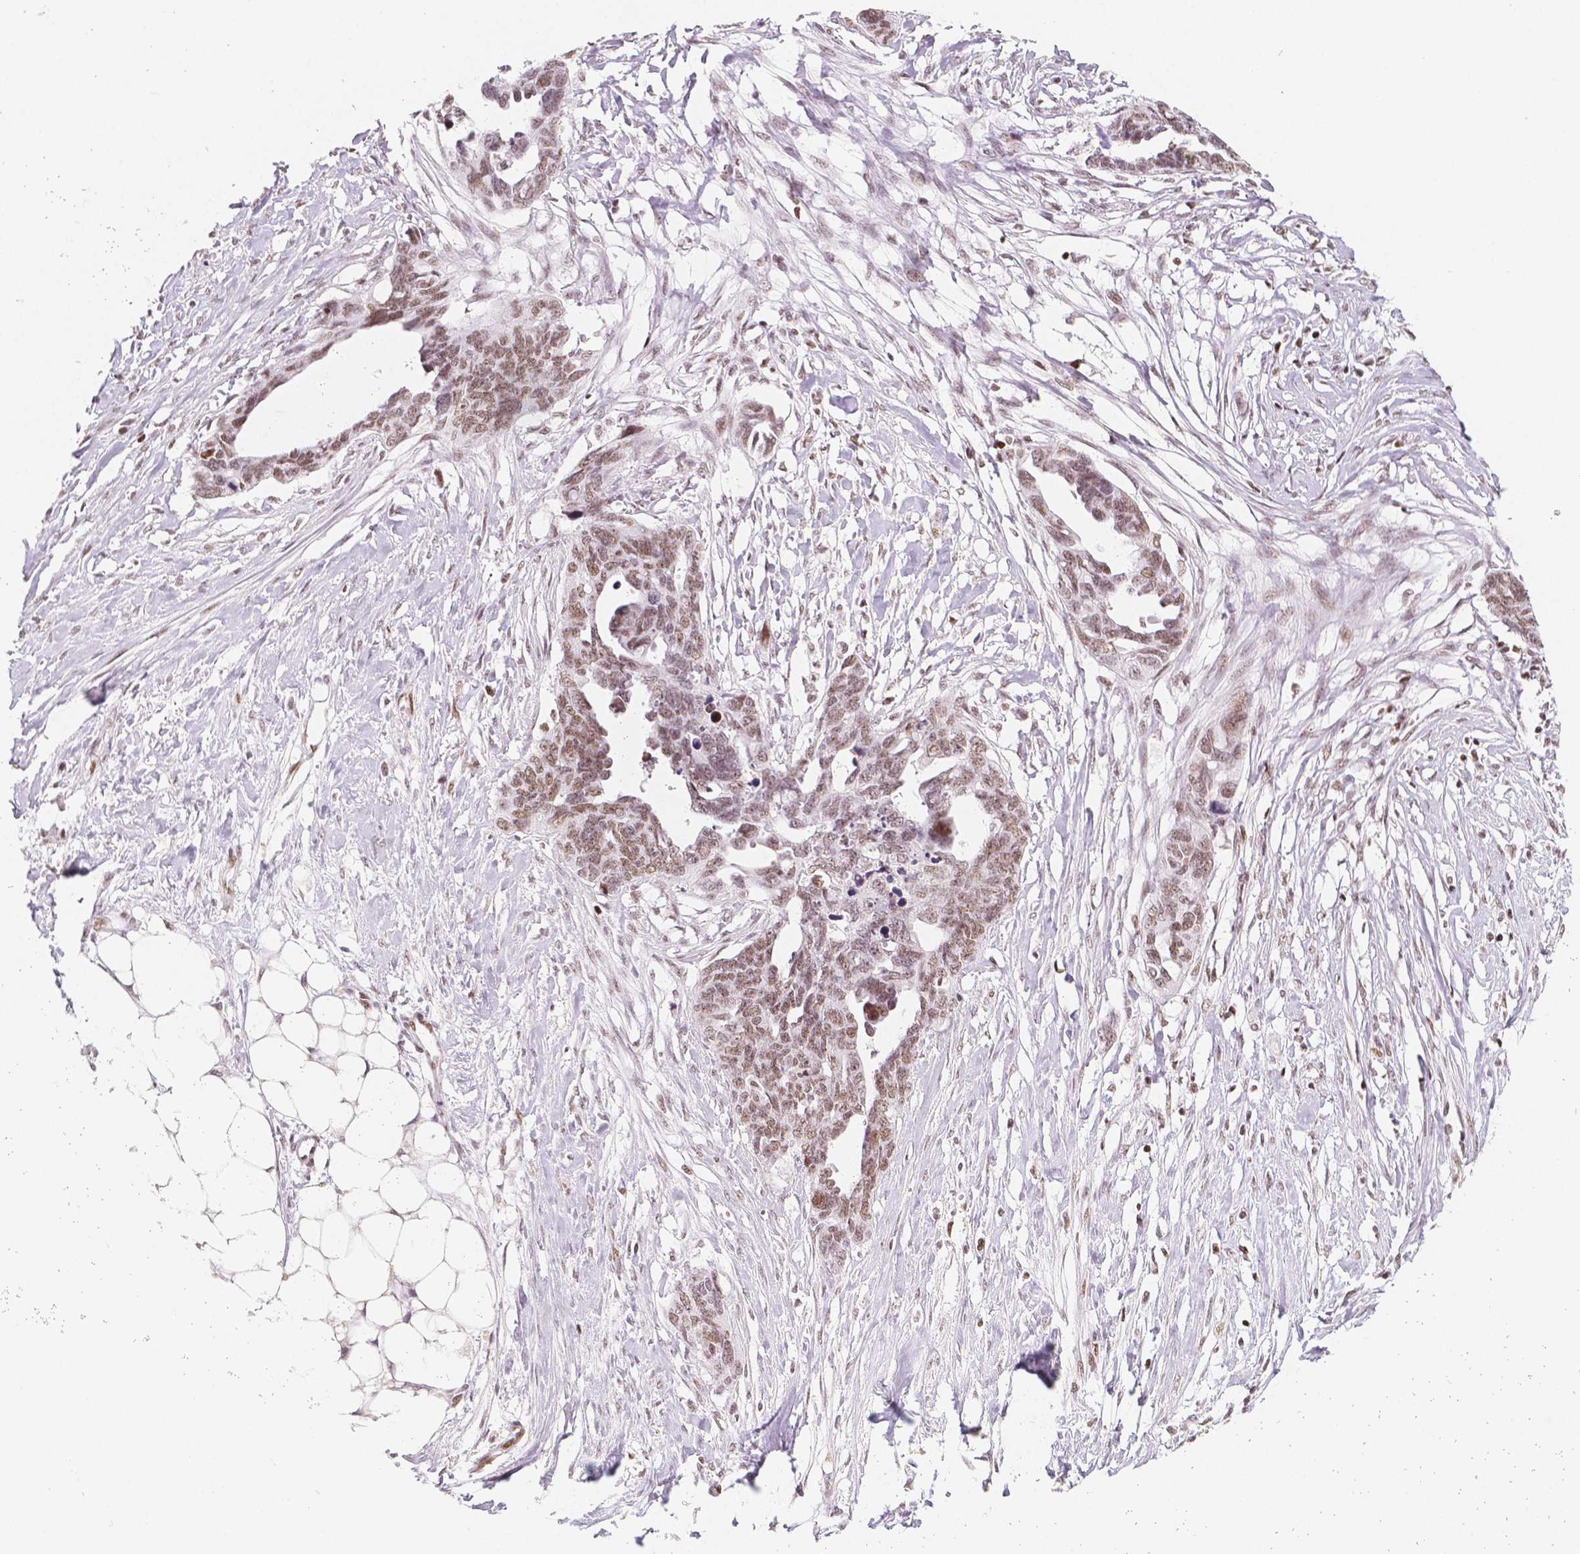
{"staining": {"intensity": "moderate", "quantity": ">75%", "location": "nuclear"}, "tissue": "ovarian cancer", "cell_type": "Tumor cells", "image_type": "cancer", "snomed": [{"axis": "morphology", "description": "Cystadenocarcinoma, serous, NOS"}, {"axis": "topography", "description": "Ovary"}], "caption": "Ovarian cancer tissue shows moderate nuclear positivity in approximately >75% of tumor cells, visualized by immunohistochemistry.", "gene": "HDAC1", "patient": {"sex": "female", "age": 69}}